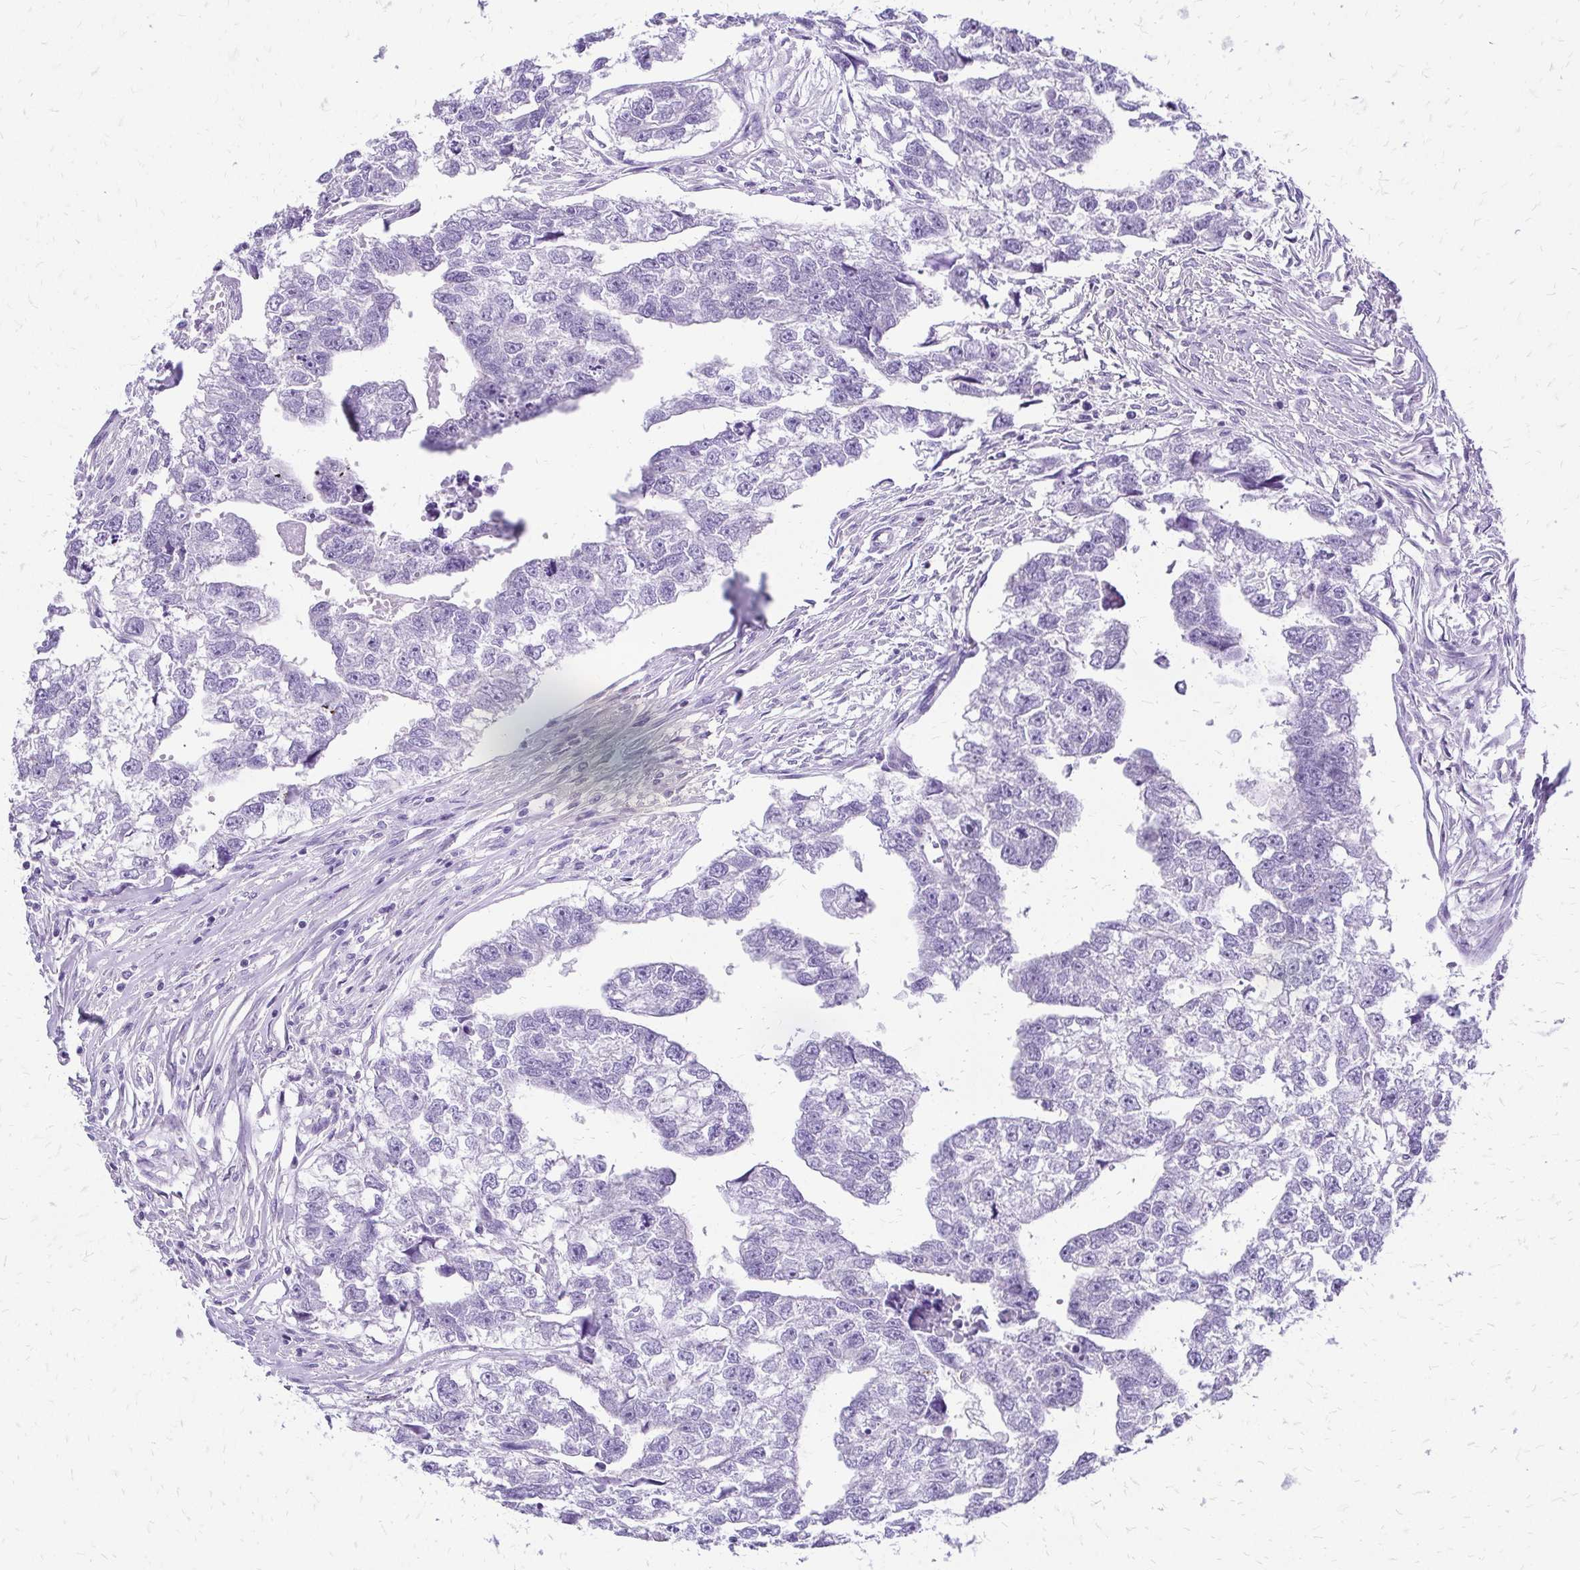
{"staining": {"intensity": "negative", "quantity": "none", "location": "none"}, "tissue": "testis cancer", "cell_type": "Tumor cells", "image_type": "cancer", "snomed": [{"axis": "morphology", "description": "Carcinoma, Embryonal, NOS"}, {"axis": "morphology", "description": "Teratoma, malignant, NOS"}, {"axis": "topography", "description": "Testis"}], "caption": "Testis cancer stained for a protein using immunohistochemistry reveals no staining tumor cells.", "gene": "SLC32A1", "patient": {"sex": "male", "age": 44}}